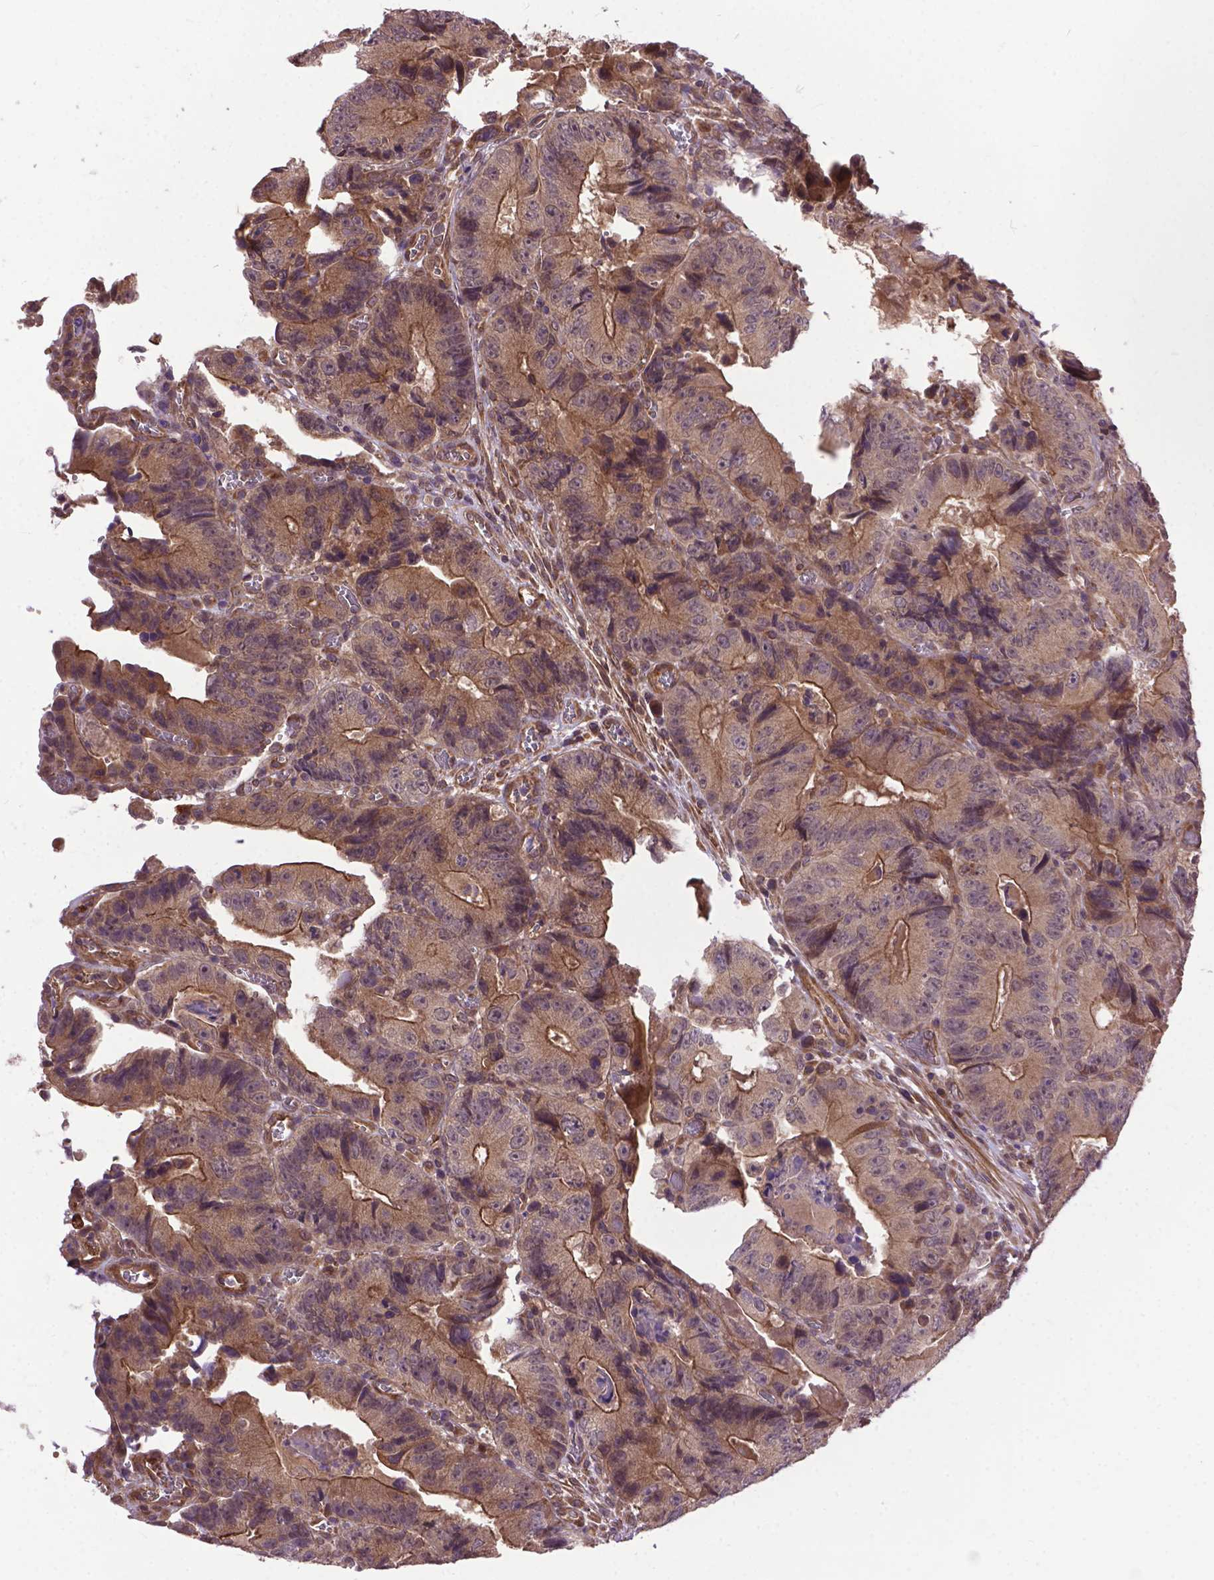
{"staining": {"intensity": "moderate", "quantity": ">75%", "location": "cytoplasmic/membranous"}, "tissue": "colorectal cancer", "cell_type": "Tumor cells", "image_type": "cancer", "snomed": [{"axis": "morphology", "description": "Adenocarcinoma, NOS"}, {"axis": "topography", "description": "Colon"}], "caption": "A photomicrograph showing moderate cytoplasmic/membranous staining in about >75% of tumor cells in colorectal cancer, as visualized by brown immunohistochemical staining.", "gene": "ZNF616", "patient": {"sex": "female", "age": 86}}